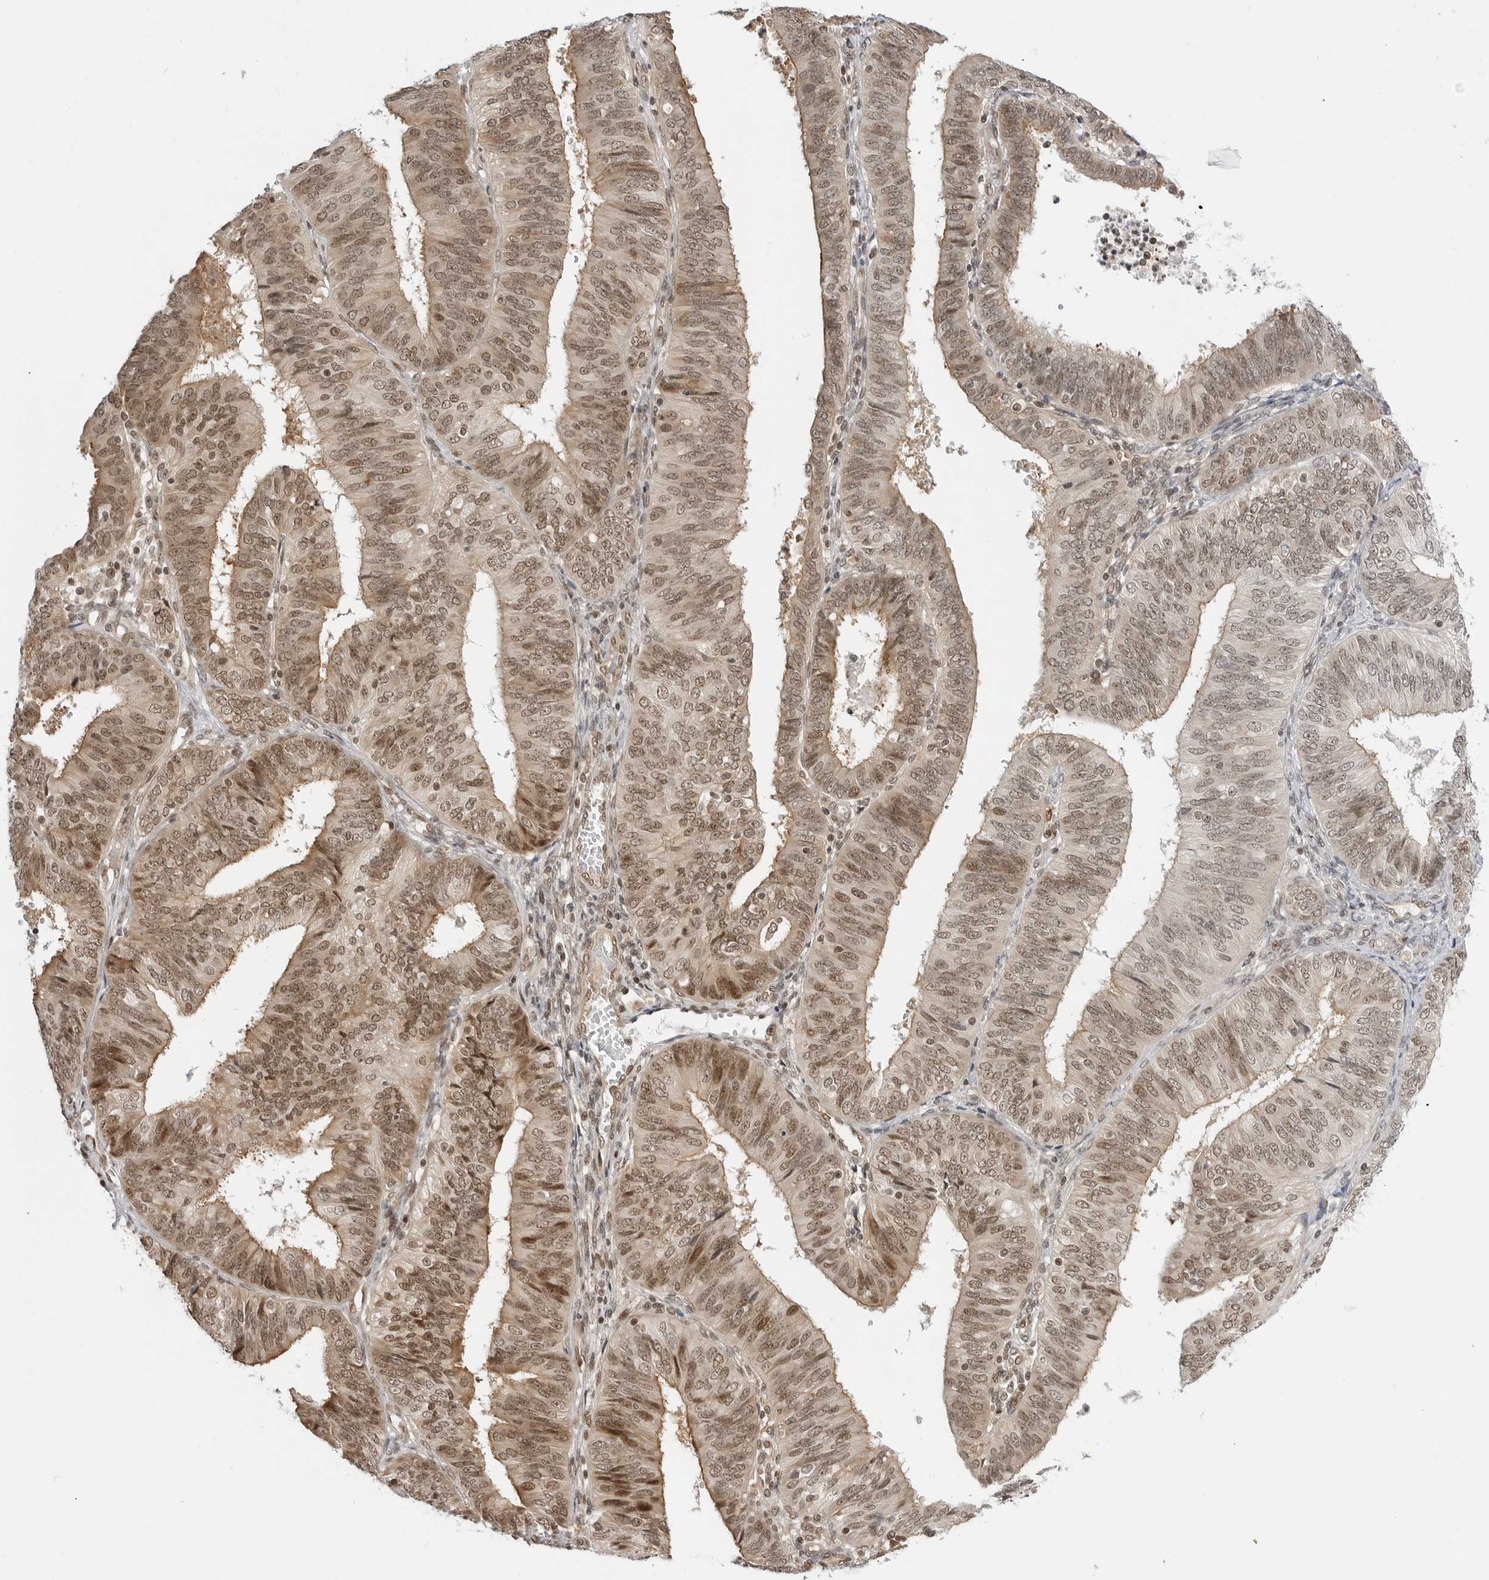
{"staining": {"intensity": "moderate", "quantity": ">75%", "location": "cytoplasmic/membranous,nuclear"}, "tissue": "endometrial cancer", "cell_type": "Tumor cells", "image_type": "cancer", "snomed": [{"axis": "morphology", "description": "Adenocarcinoma, NOS"}, {"axis": "topography", "description": "Endometrium"}], "caption": "The image exhibits staining of adenocarcinoma (endometrial), revealing moderate cytoplasmic/membranous and nuclear protein expression (brown color) within tumor cells. (DAB = brown stain, brightfield microscopy at high magnification).", "gene": "C8orf33", "patient": {"sex": "female", "age": 58}}